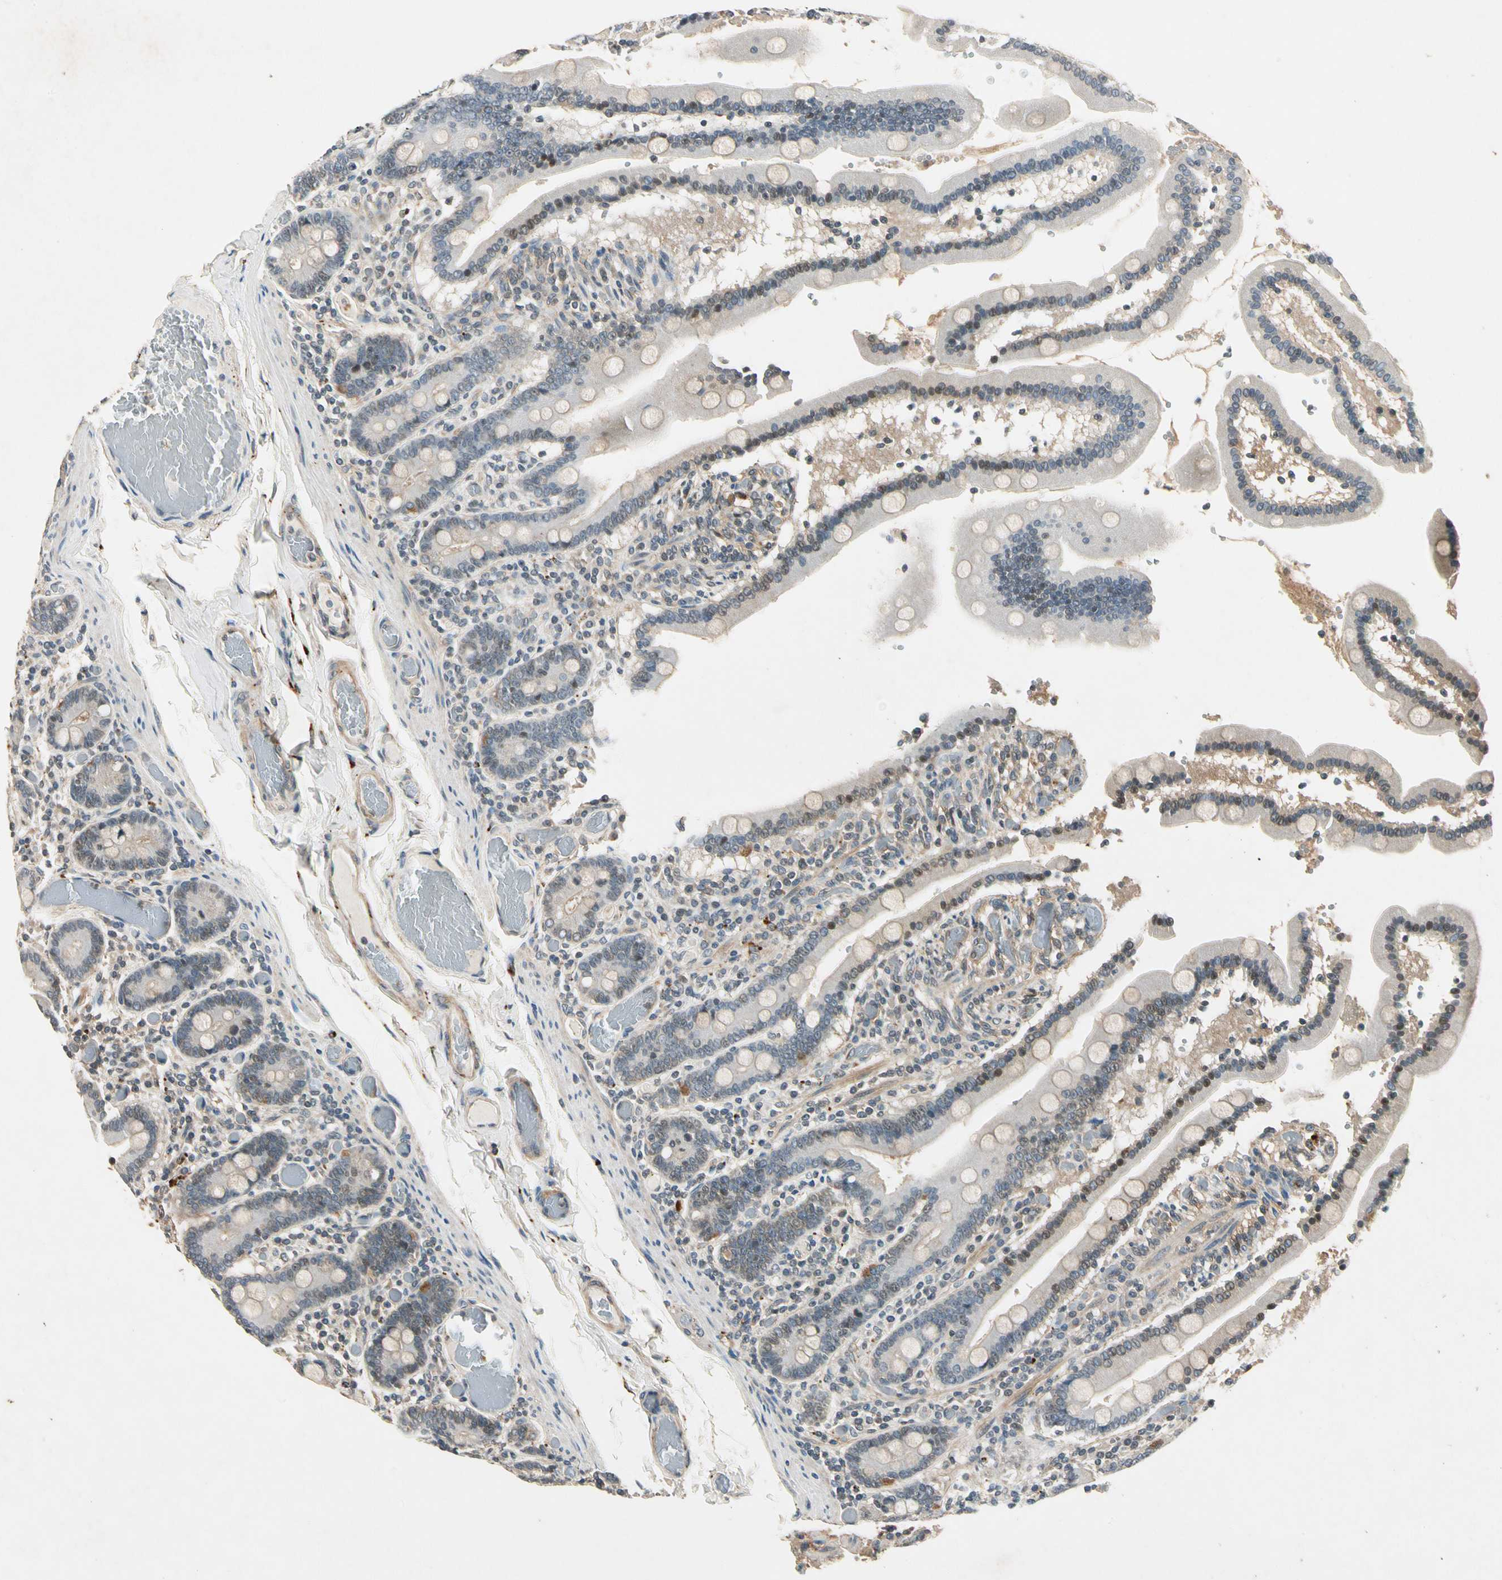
{"staining": {"intensity": "weak", "quantity": ">75%", "location": "cytoplasmic/membranous,nuclear"}, "tissue": "small intestine", "cell_type": "Glandular cells", "image_type": "normal", "snomed": [{"axis": "morphology", "description": "Normal tissue, NOS"}, {"axis": "topography", "description": "Small intestine"}], "caption": "The image shows staining of benign small intestine, revealing weak cytoplasmic/membranous,nuclear protein staining (brown color) within glandular cells.", "gene": "ROCK2", "patient": {"sex": "male", "age": 59}}